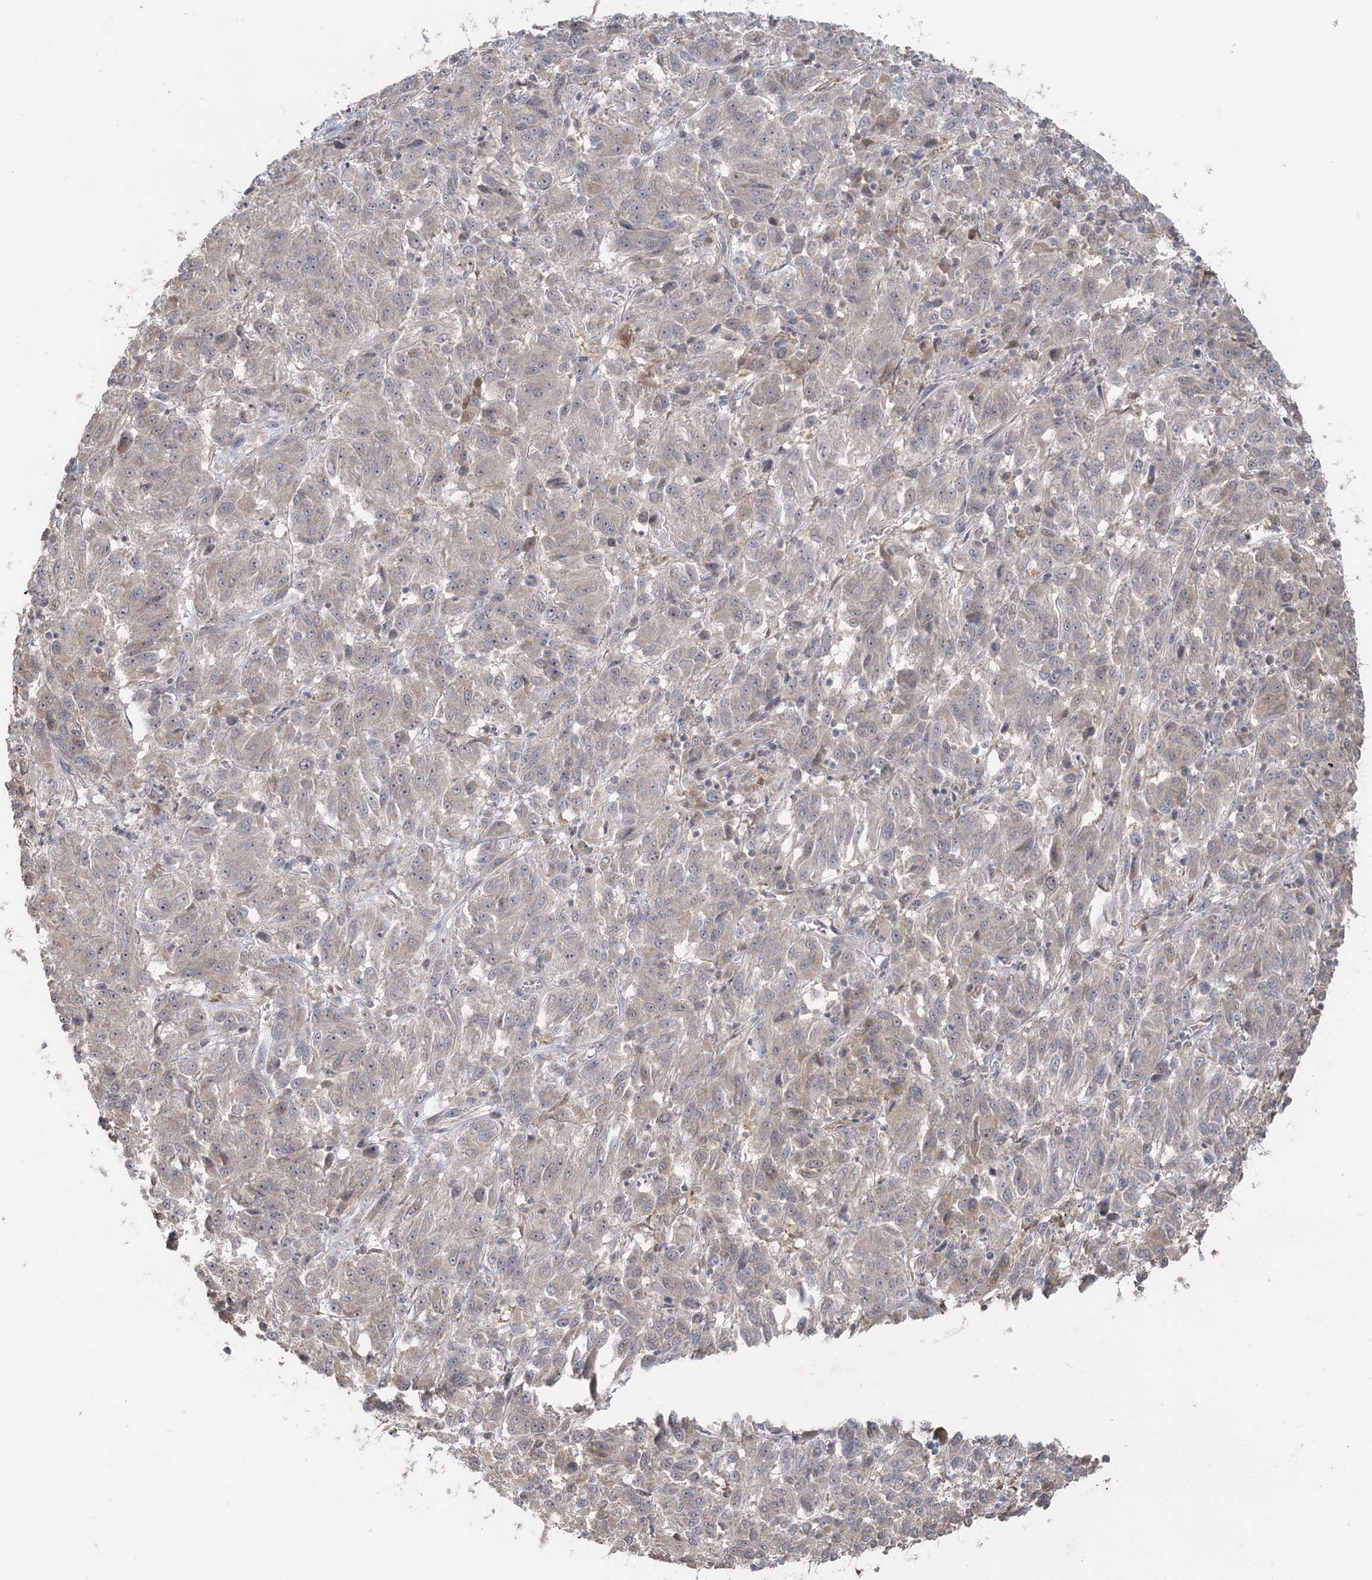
{"staining": {"intensity": "negative", "quantity": "none", "location": "none"}, "tissue": "melanoma", "cell_type": "Tumor cells", "image_type": "cancer", "snomed": [{"axis": "morphology", "description": "Malignant melanoma, Metastatic site"}, {"axis": "topography", "description": "Lung"}], "caption": "Immunohistochemistry of melanoma reveals no positivity in tumor cells. (Immunohistochemistry, brightfield microscopy, high magnification).", "gene": "SLU7", "patient": {"sex": "male", "age": 64}}